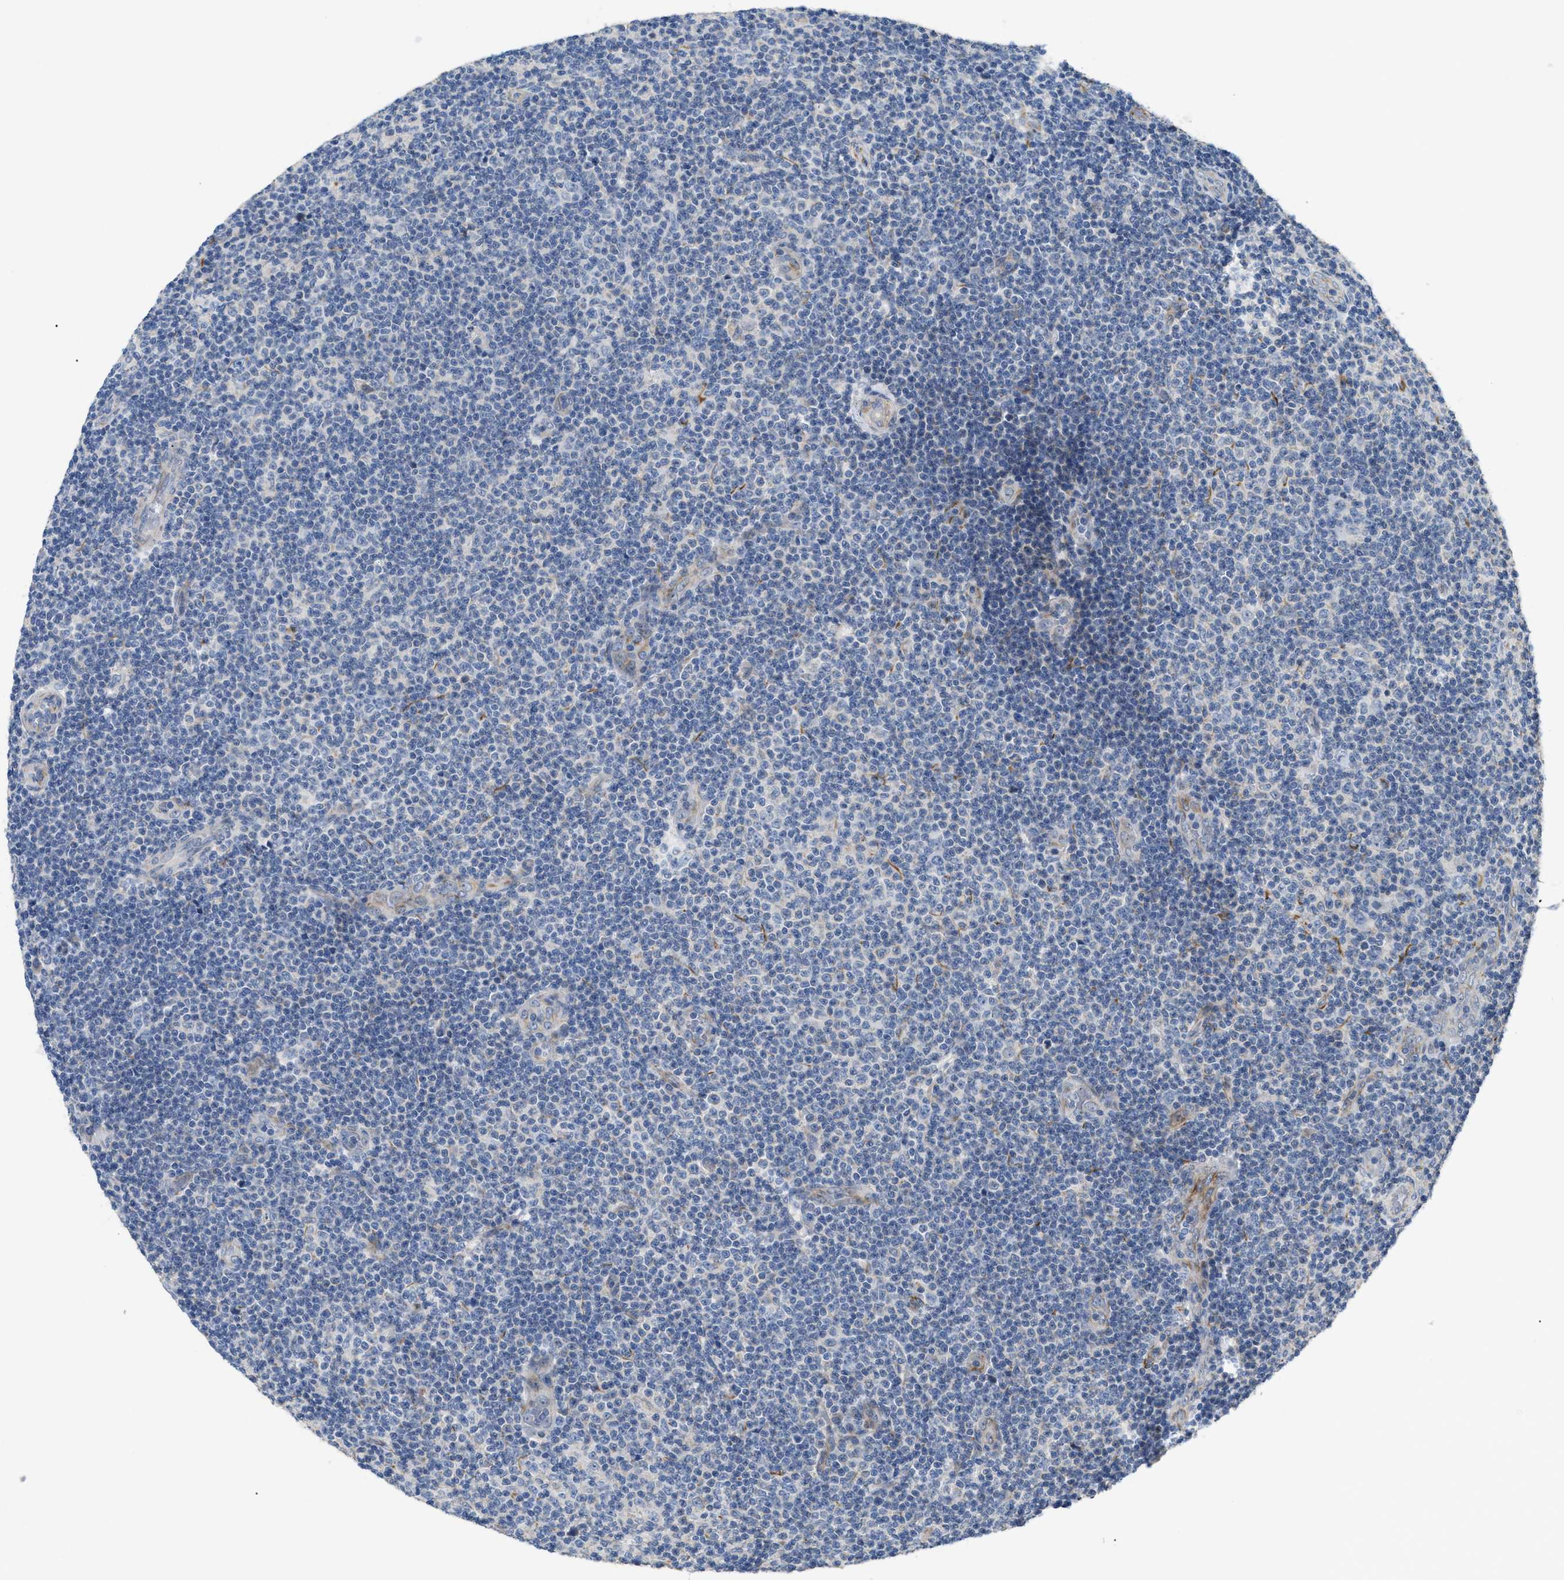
{"staining": {"intensity": "negative", "quantity": "none", "location": "none"}, "tissue": "lymphoma", "cell_type": "Tumor cells", "image_type": "cancer", "snomed": [{"axis": "morphology", "description": "Malignant lymphoma, non-Hodgkin's type, Low grade"}, {"axis": "topography", "description": "Lymph node"}], "caption": "A histopathology image of low-grade malignant lymphoma, non-Hodgkin's type stained for a protein reveals no brown staining in tumor cells. The staining was performed using DAB (3,3'-diaminobenzidine) to visualize the protein expression in brown, while the nuclei were stained in blue with hematoxylin (Magnification: 20x).", "gene": "DHX58", "patient": {"sex": "male", "age": 83}}